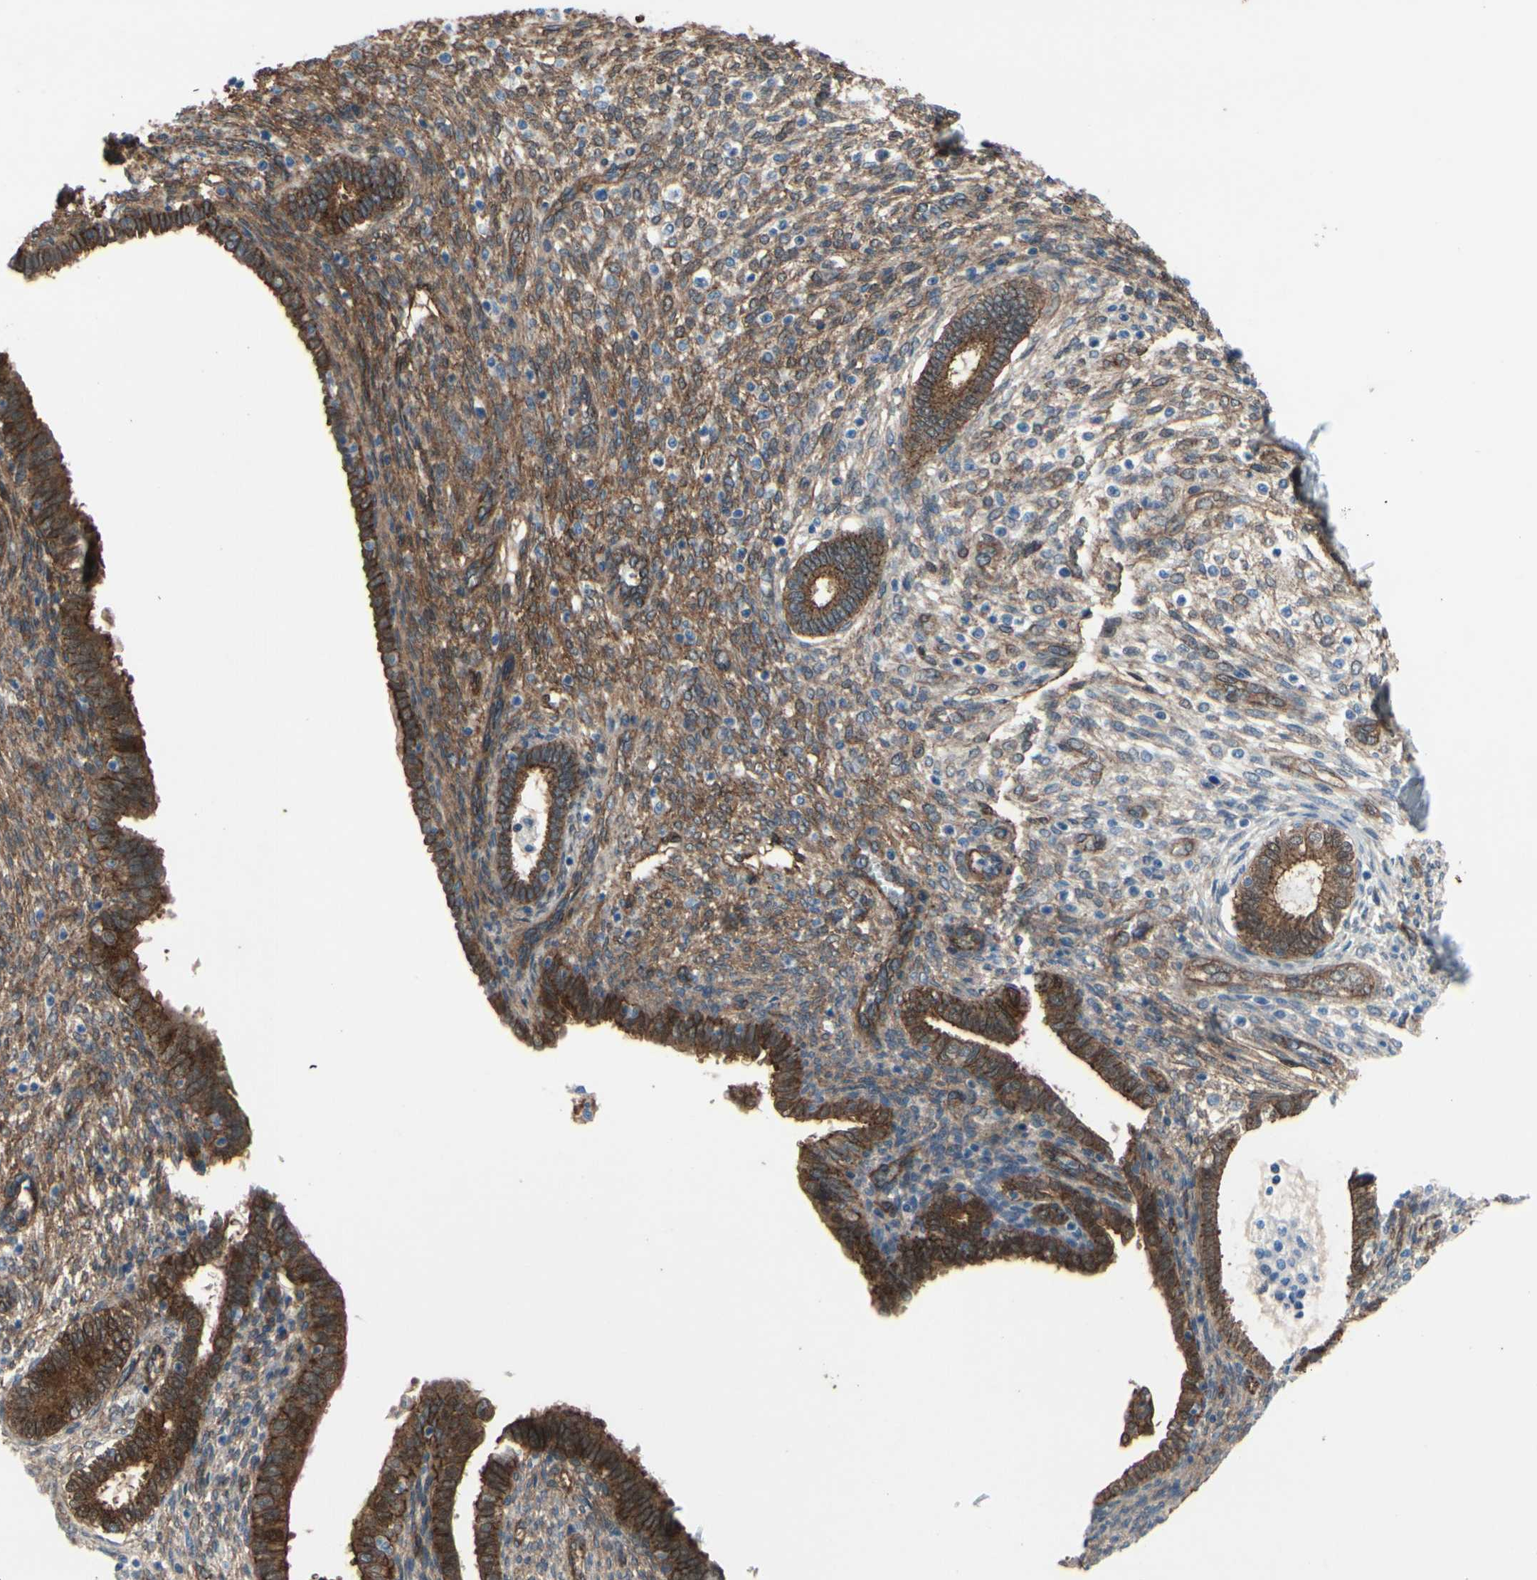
{"staining": {"intensity": "moderate", "quantity": ">75%", "location": "cytoplasmic/membranous"}, "tissue": "endometrium", "cell_type": "Cells in endometrial stroma", "image_type": "normal", "snomed": [{"axis": "morphology", "description": "Normal tissue, NOS"}, {"axis": "topography", "description": "Endometrium"}], "caption": "Immunohistochemistry micrograph of benign human endometrium stained for a protein (brown), which displays medium levels of moderate cytoplasmic/membranous positivity in approximately >75% of cells in endometrial stroma.", "gene": "CTTNBP2", "patient": {"sex": "female", "age": 72}}